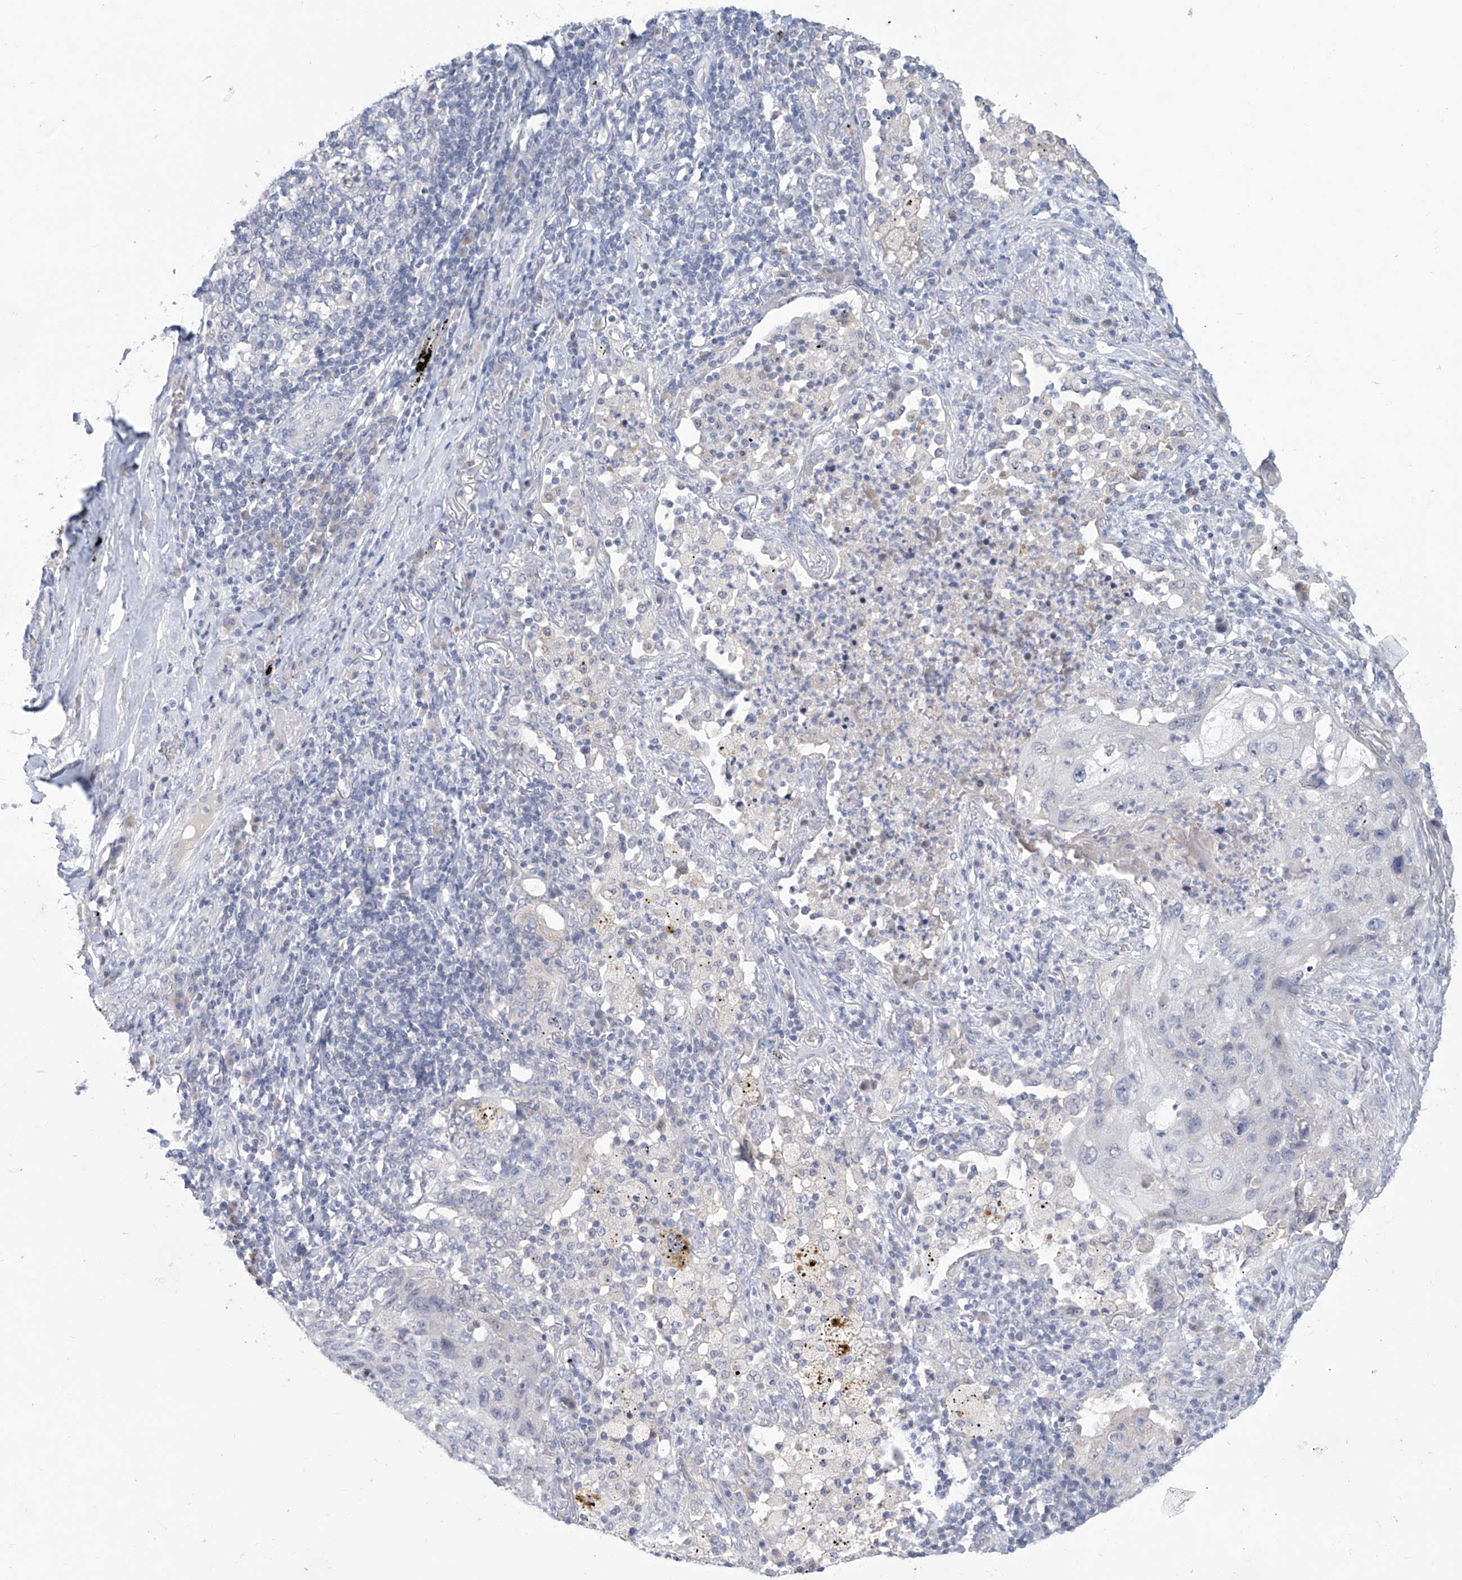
{"staining": {"intensity": "negative", "quantity": "none", "location": "none"}, "tissue": "lung cancer", "cell_type": "Tumor cells", "image_type": "cancer", "snomed": [{"axis": "morphology", "description": "Squamous cell carcinoma, NOS"}, {"axis": "topography", "description": "Lung"}], "caption": "A micrograph of lung cancer (squamous cell carcinoma) stained for a protein demonstrates no brown staining in tumor cells.", "gene": "IBA57", "patient": {"sex": "female", "age": 63}}